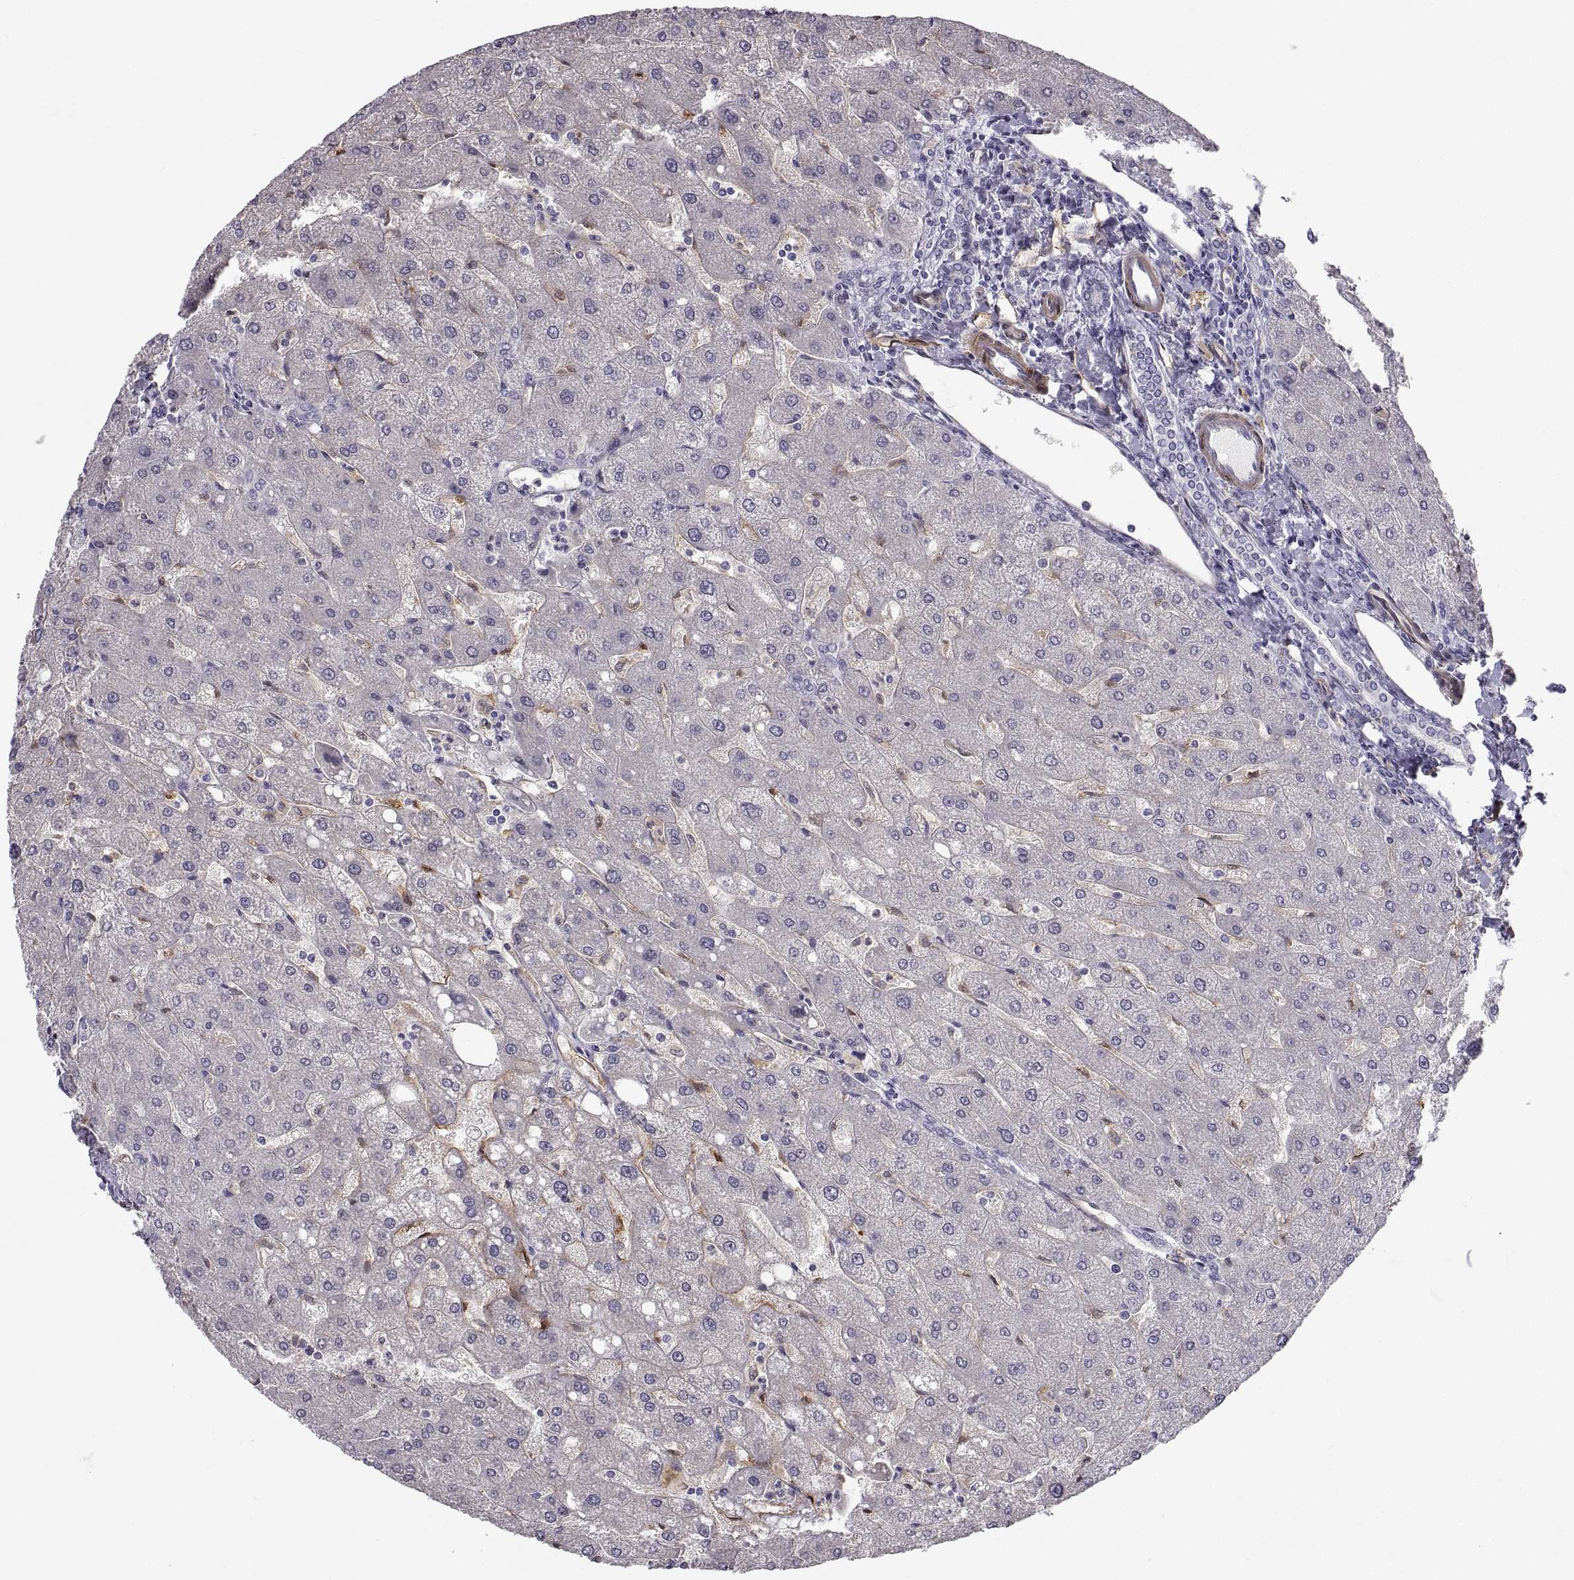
{"staining": {"intensity": "negative", "quantity": "none", "location": "none"}, "tissue": "liver", "cell_type": "Cholangiocytes", "image_type": "normal", "snomed": [{"axis": "morphology", "description": "Normal tissue, NOS"}, {"axis": "topography", "description": "Liver"}], "caption": "An immunohistochemistry histopathology image of unremarkable liver is shown. There is no staining in cholangiocytes of liver. (DAB IHC visualized using brightfield microscopy, high magnification).", "gene": "PGM5", "patient": {"sex": "male", "age": 67}}